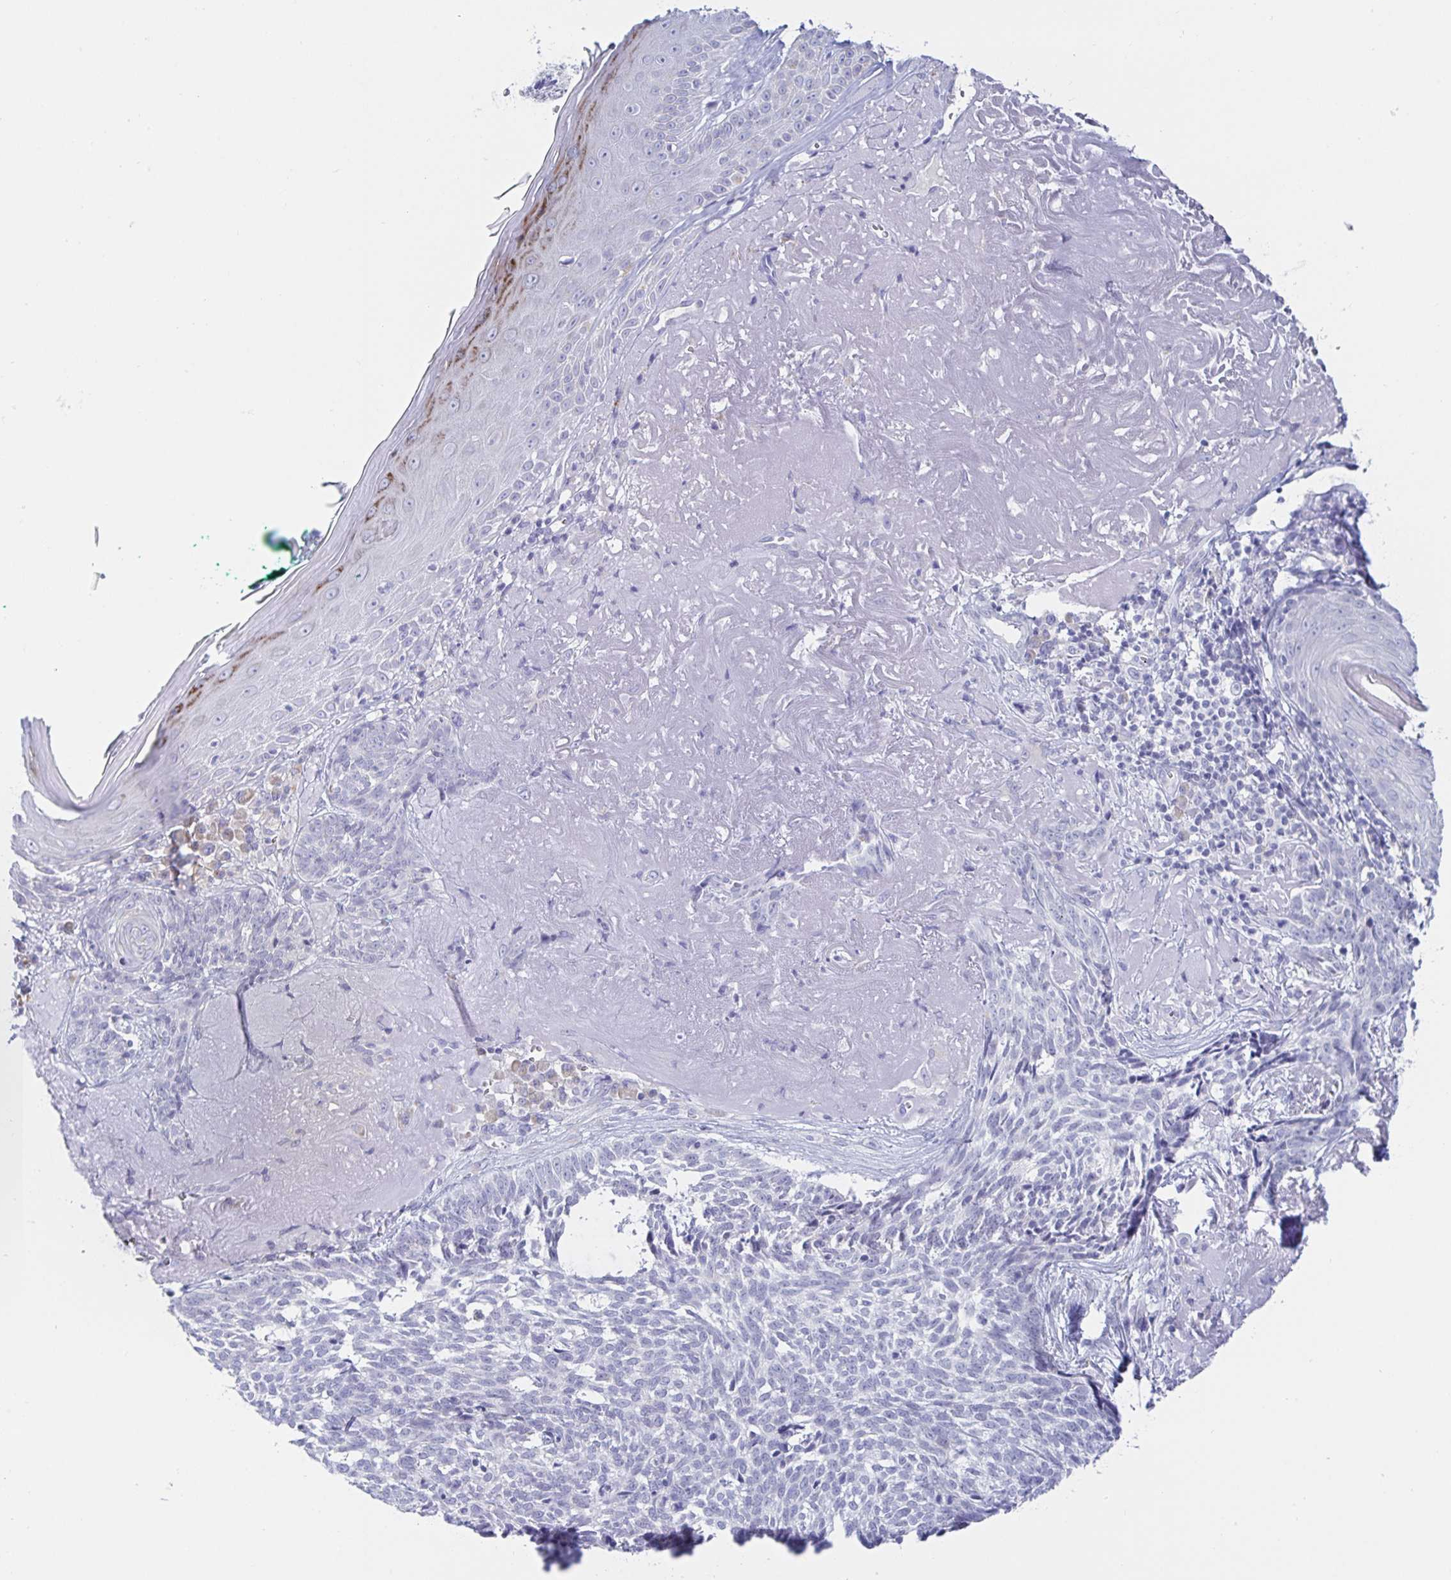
{"staining": {"intensity": "negative", "quantity": "none", "location": "none"}, "tissue": "skin cancer", "cell_type": "Tumor cells", "image_type": "cancer", "snomed": [{"axis": "morphology", "description": "Basal cell carcinoma"}, {"axis": "topography", "description": "Skin"}, {"axis": "topography", "description": "Skin of face"}], "caption": "Tumor cells are negative for brown protein staining in skin cancer.", "gene": "SIAH3", "patient": {"sex": "female", "age": 95}}